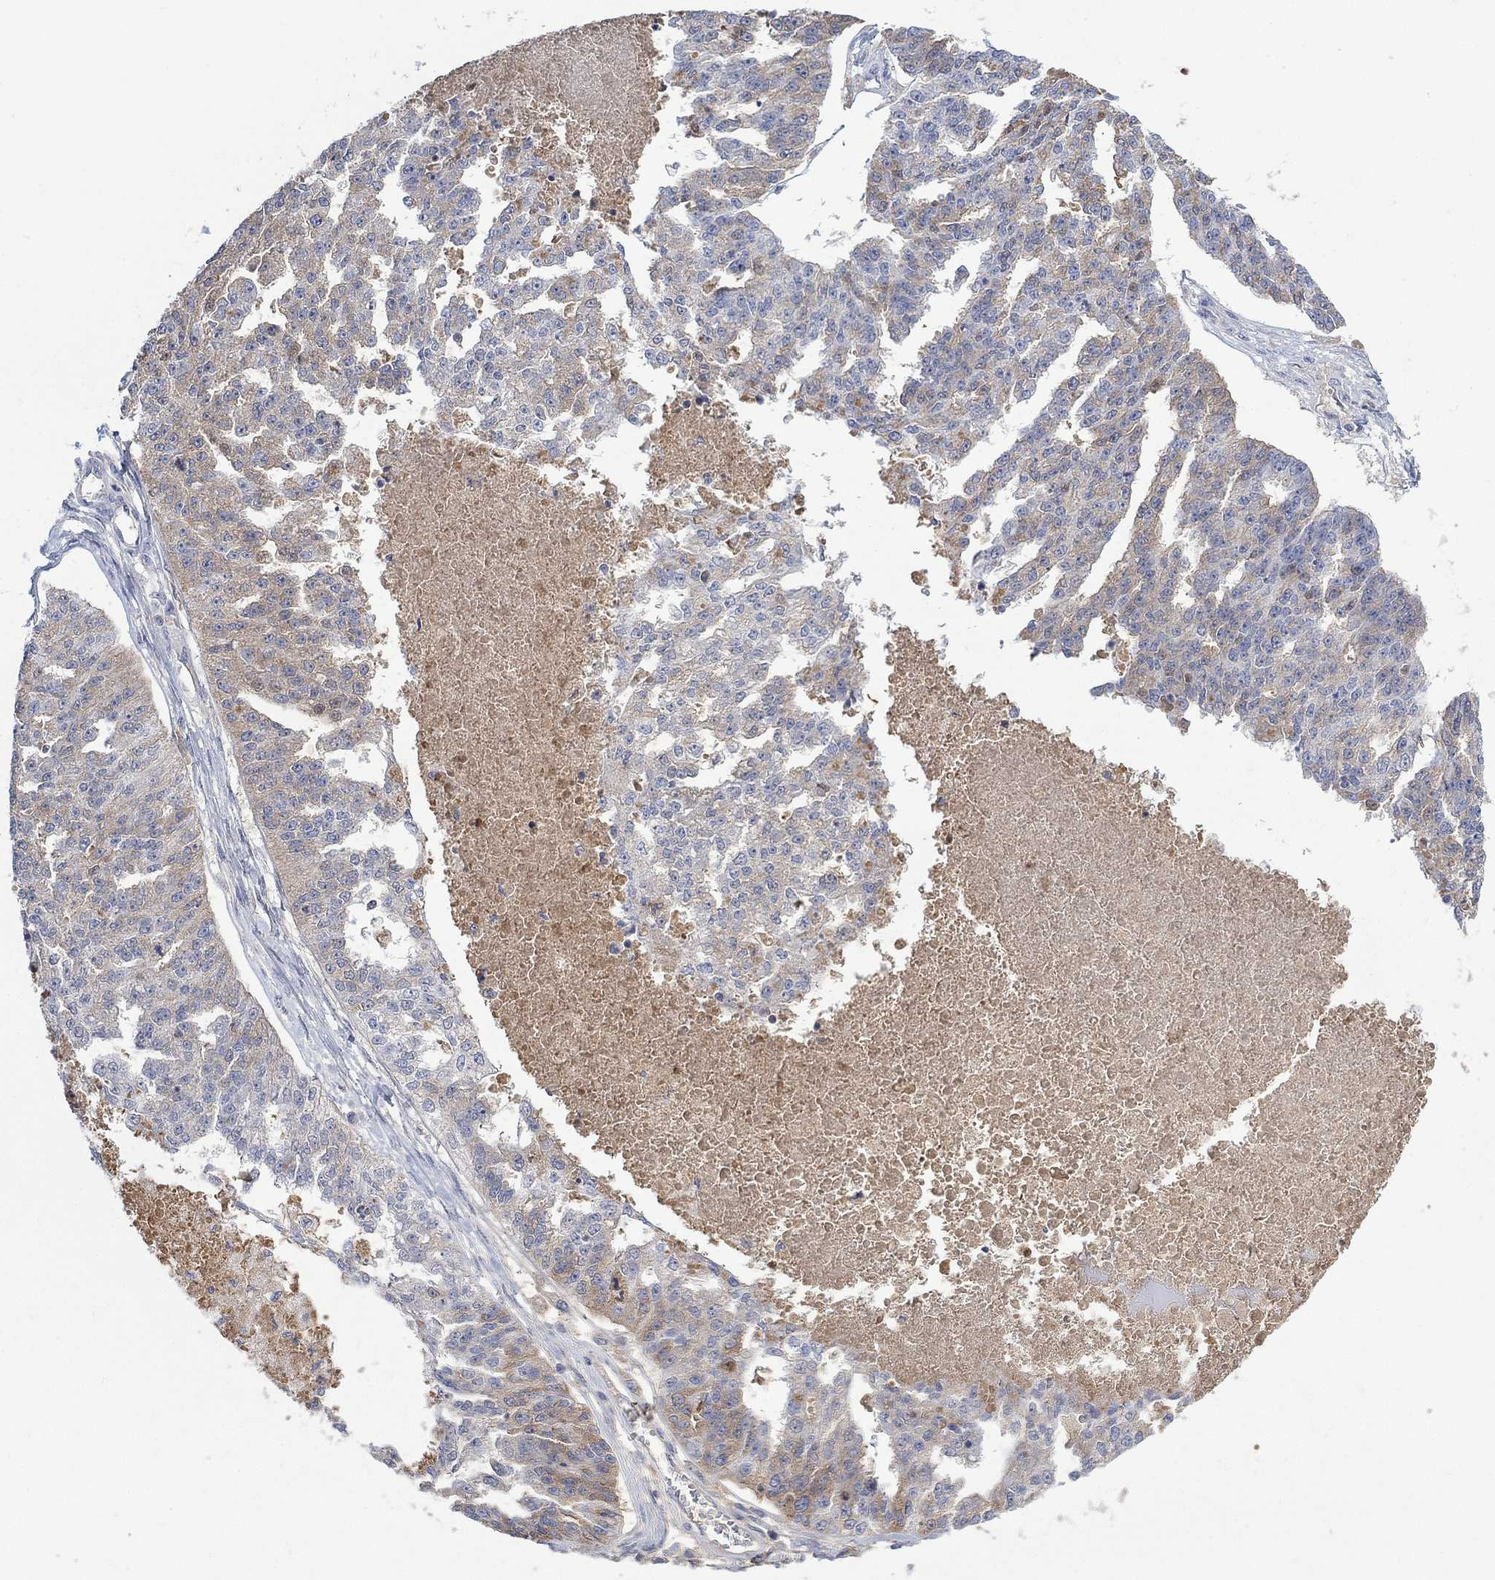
{"staining": {"intensity": "negative", "quantity": "none", "location": "none"}, "tissue": "ovarian cancer", "cell_type": "Tumor cells", "image_type": "cancer", "snomed": [{"axis": "morphology", "description": "Cystadenocarcinoma, serous, NOS"}, {"axis": "topography", "description": "Ovary"}], "caption": "A high-resolution image shows immunohistochemistry staining of ovarian serous cystadenocarcinoma, which displays no significant staining in tumor cells.", "gene": "MSTN", "patient": {"sex": "female", "age": 58}}